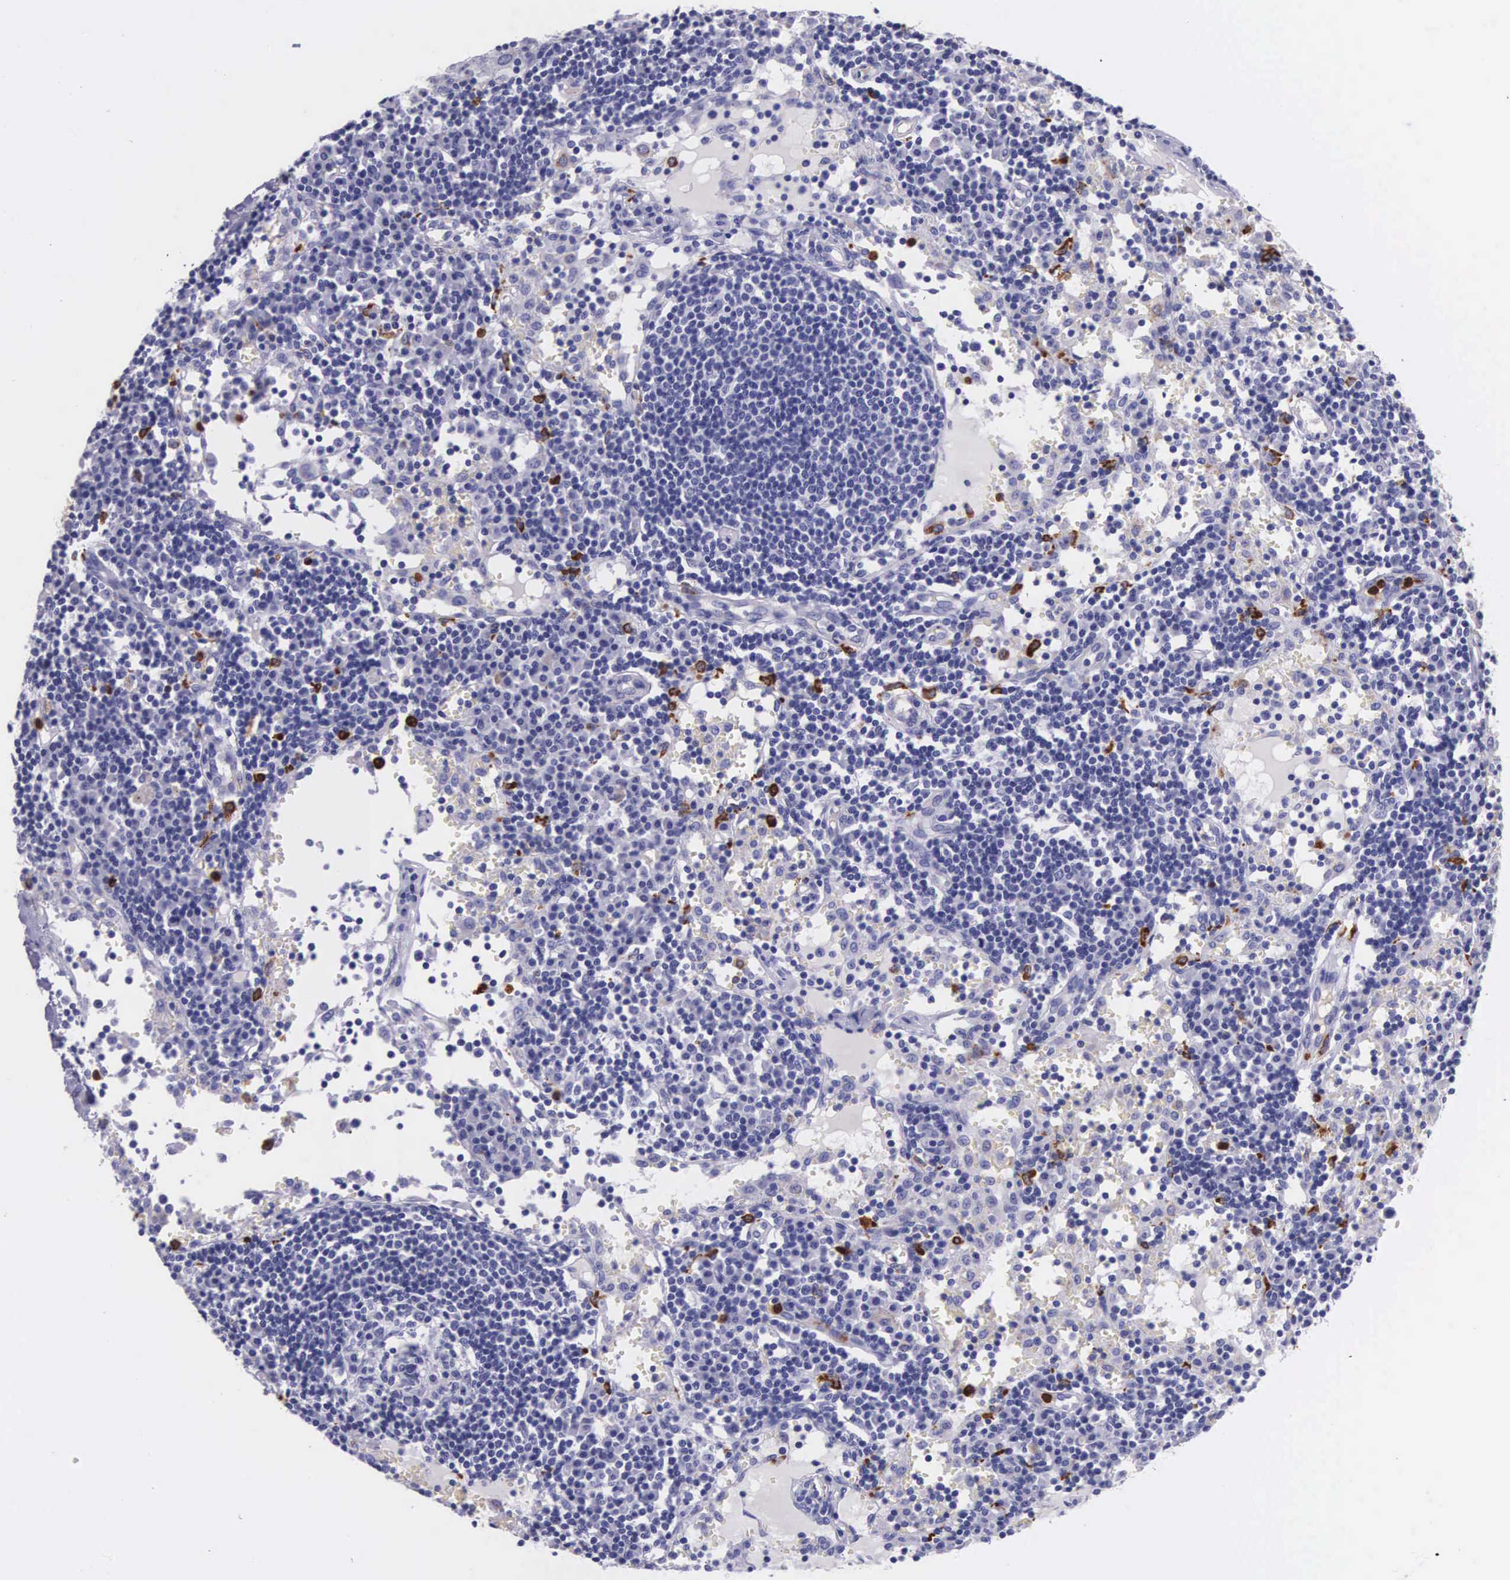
{"staining": {"intensity": "negative", "quantity": "none", "location": "none"}, "tissue": "lymph node", "cell_type": "Germinal center cells", "image_type": "normal", "snomed": [{"axis": "morphology", "description": "Normal tissue, NOS"}, {"axis": "topography", "description": "Lymph node"}], "caption": "Photomicrograph shows no significant protein positivity in germinal center cells of normal lymph node. (DAB IHC visualized using brightfield microscopy, high magnification).", "gene": "FCN1", "patient": {"sex": "female", "age": 55}}